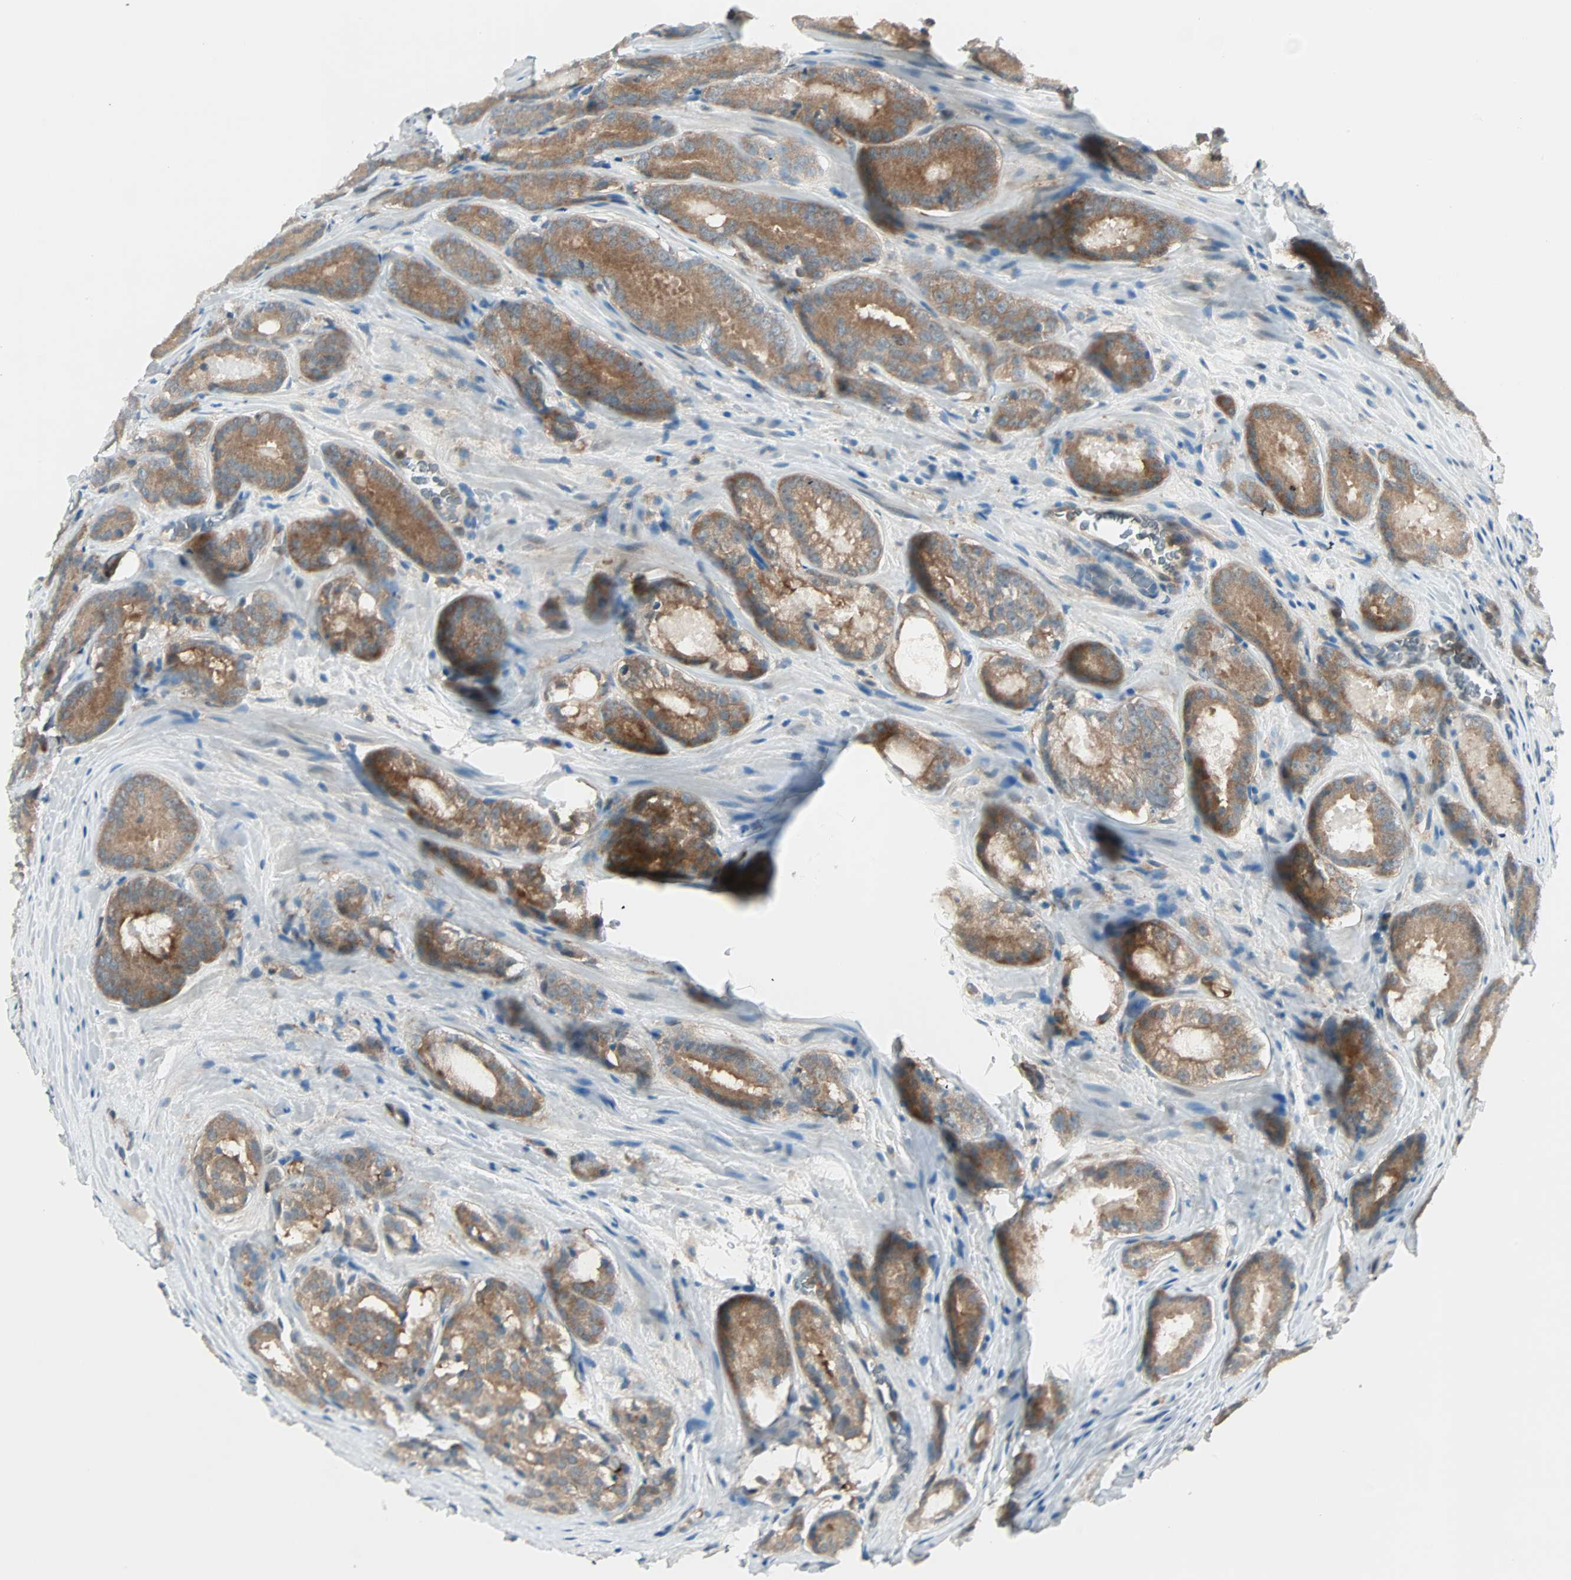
{"staining": {"intensity": "moderate", "quantity": ">75%", "location": "cytoplasmic/membranous"}, "tissue": "prostate cancer", "cell_type": "Tumor cells", "image_type": "cancer", "snomed": [{"axis": "morphology", "description": "Adenocarcinoma, High grade"}, {"axis": "topography", "description": "Prostate"}], "caption": "This is a histology image of immunohistochemistry staining of prostate cancer, which shows moderate expression in the cytoplasmic/membranous of tumor cells.", "gene": "SMIM8", "patient": {"sex": "male", "age": 64}}